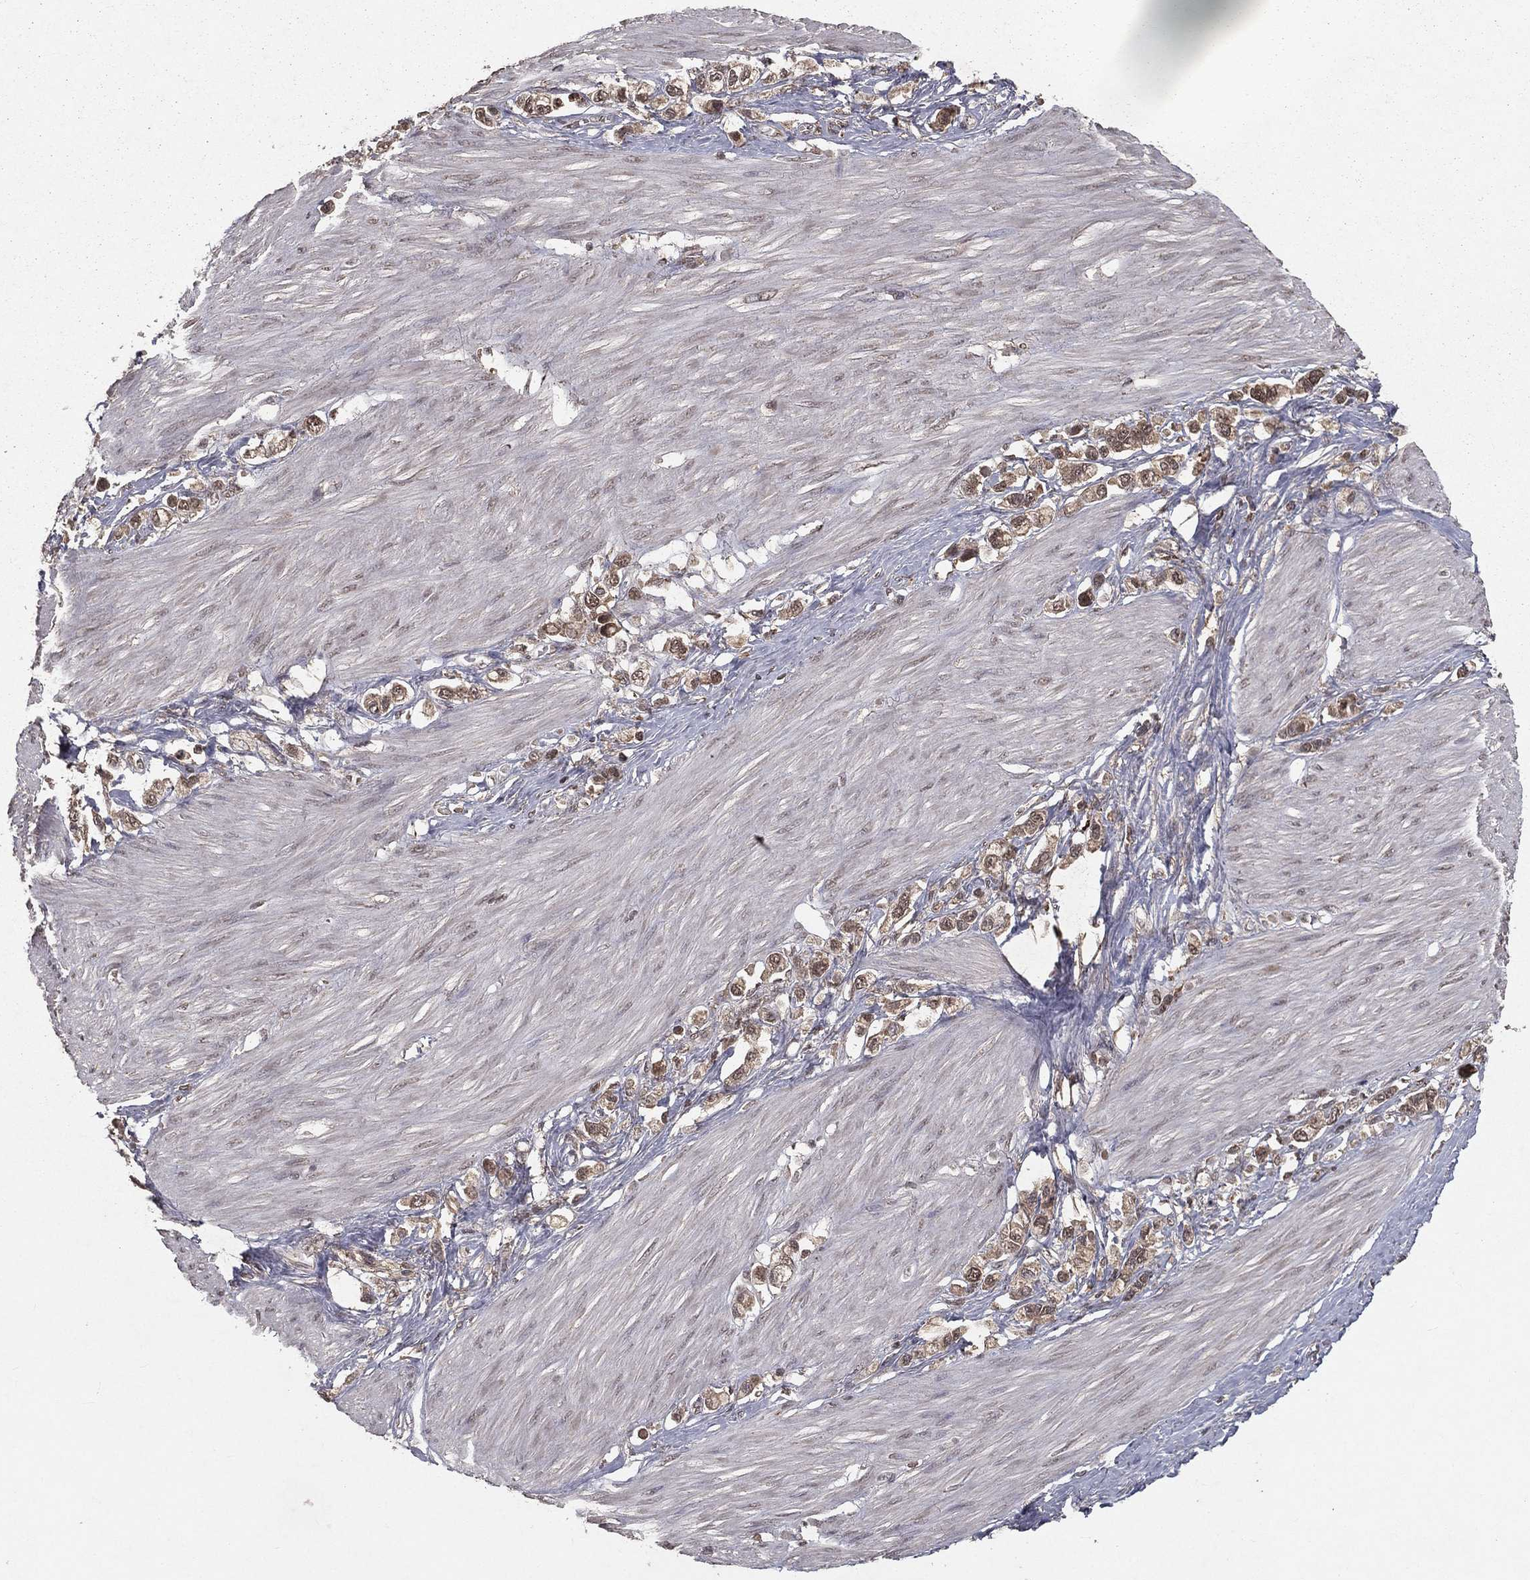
{"staining": {"intensity": "weak", "quantity": "25%-75%", "location": "cytoplasmic/membranous"}, "tissue": "stomach cancer", "cell_type": "Tumor cells", "image_type": "cancer", "snomed": [{"axis": "morphology", "description": "Normal tissue, NOS"}, {"axis": "morphology", "description": "Adenocarcinoma, NOS"}, {"axis": "morphology", "description": "Adenocarcinoma, High grade"}, {"axis": "topography", "description": "Stomach, upper"}, {"axis": "topography", "description": "Stomach"}], "caption": "A histopathology image of human stomach adenocarcinoma (high-grade) stained for a protein reveals weak cytoplasmic/membranous brown staining in tumor cells.", "gene": "ZDHHC15", "patient": {"sex": "female", "age": 65}}